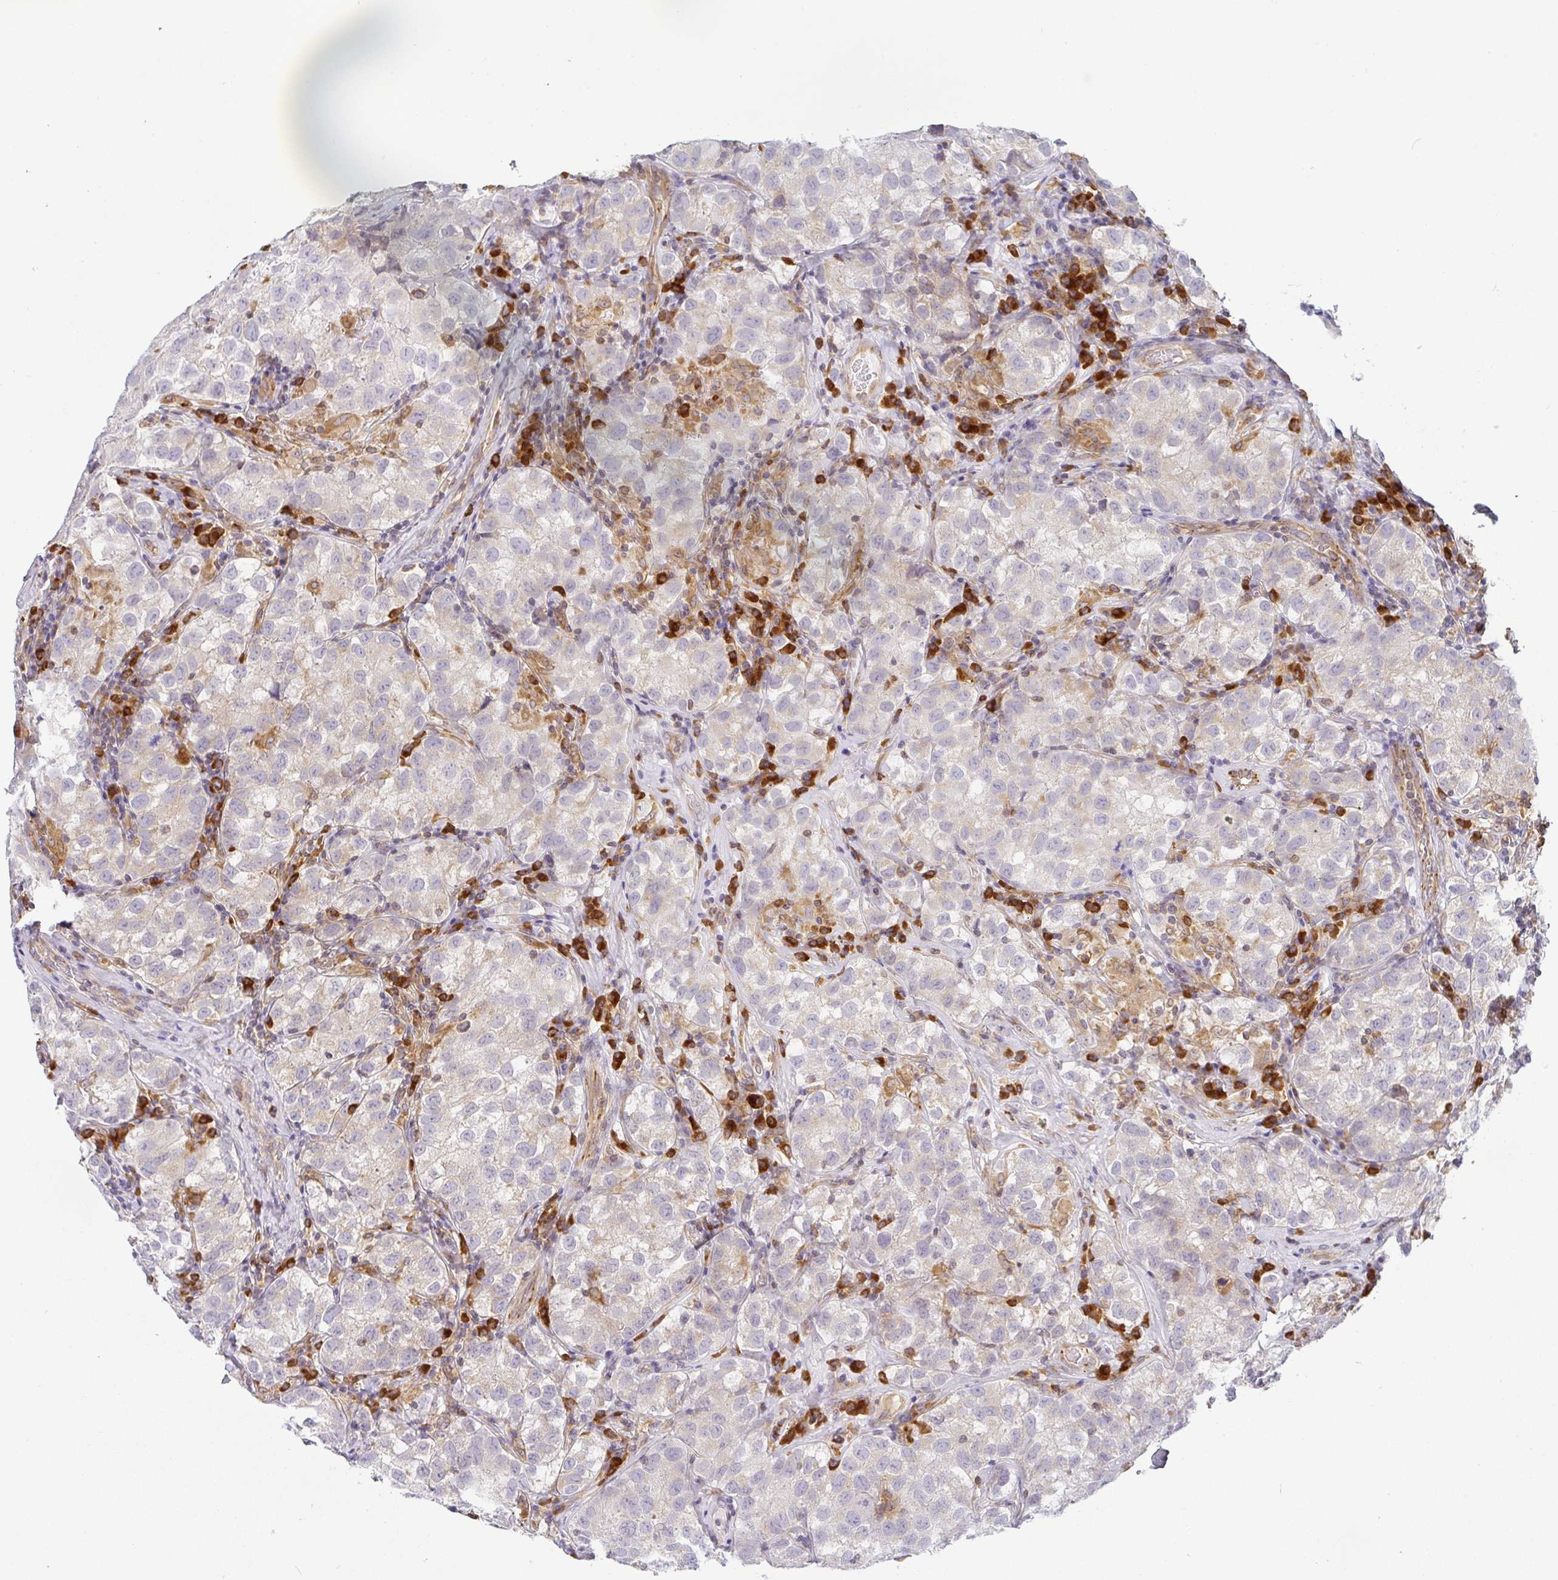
{"staining": {"intensity": "weak", "quantity": "<25%", "location": "cytoplasmic/membranous"}, "tissue": "testis cancer", "cell_type": "Tumor cells", "image_type": "cancer", "snomed": [{"axis": "morphology", "description": "Seminoma, NOS"}, {"axis": "morphology", "description": "Carcinoma, Embryonal, NOS"}, {"axis": "topography", "description": "Testis"}], "caption": "Protein analysis of testis cancer (seminoma) exhibits no significant positivity in tumor cells.", "gene": "DERL2", "patient": {"sex": "male", "age": 43}}